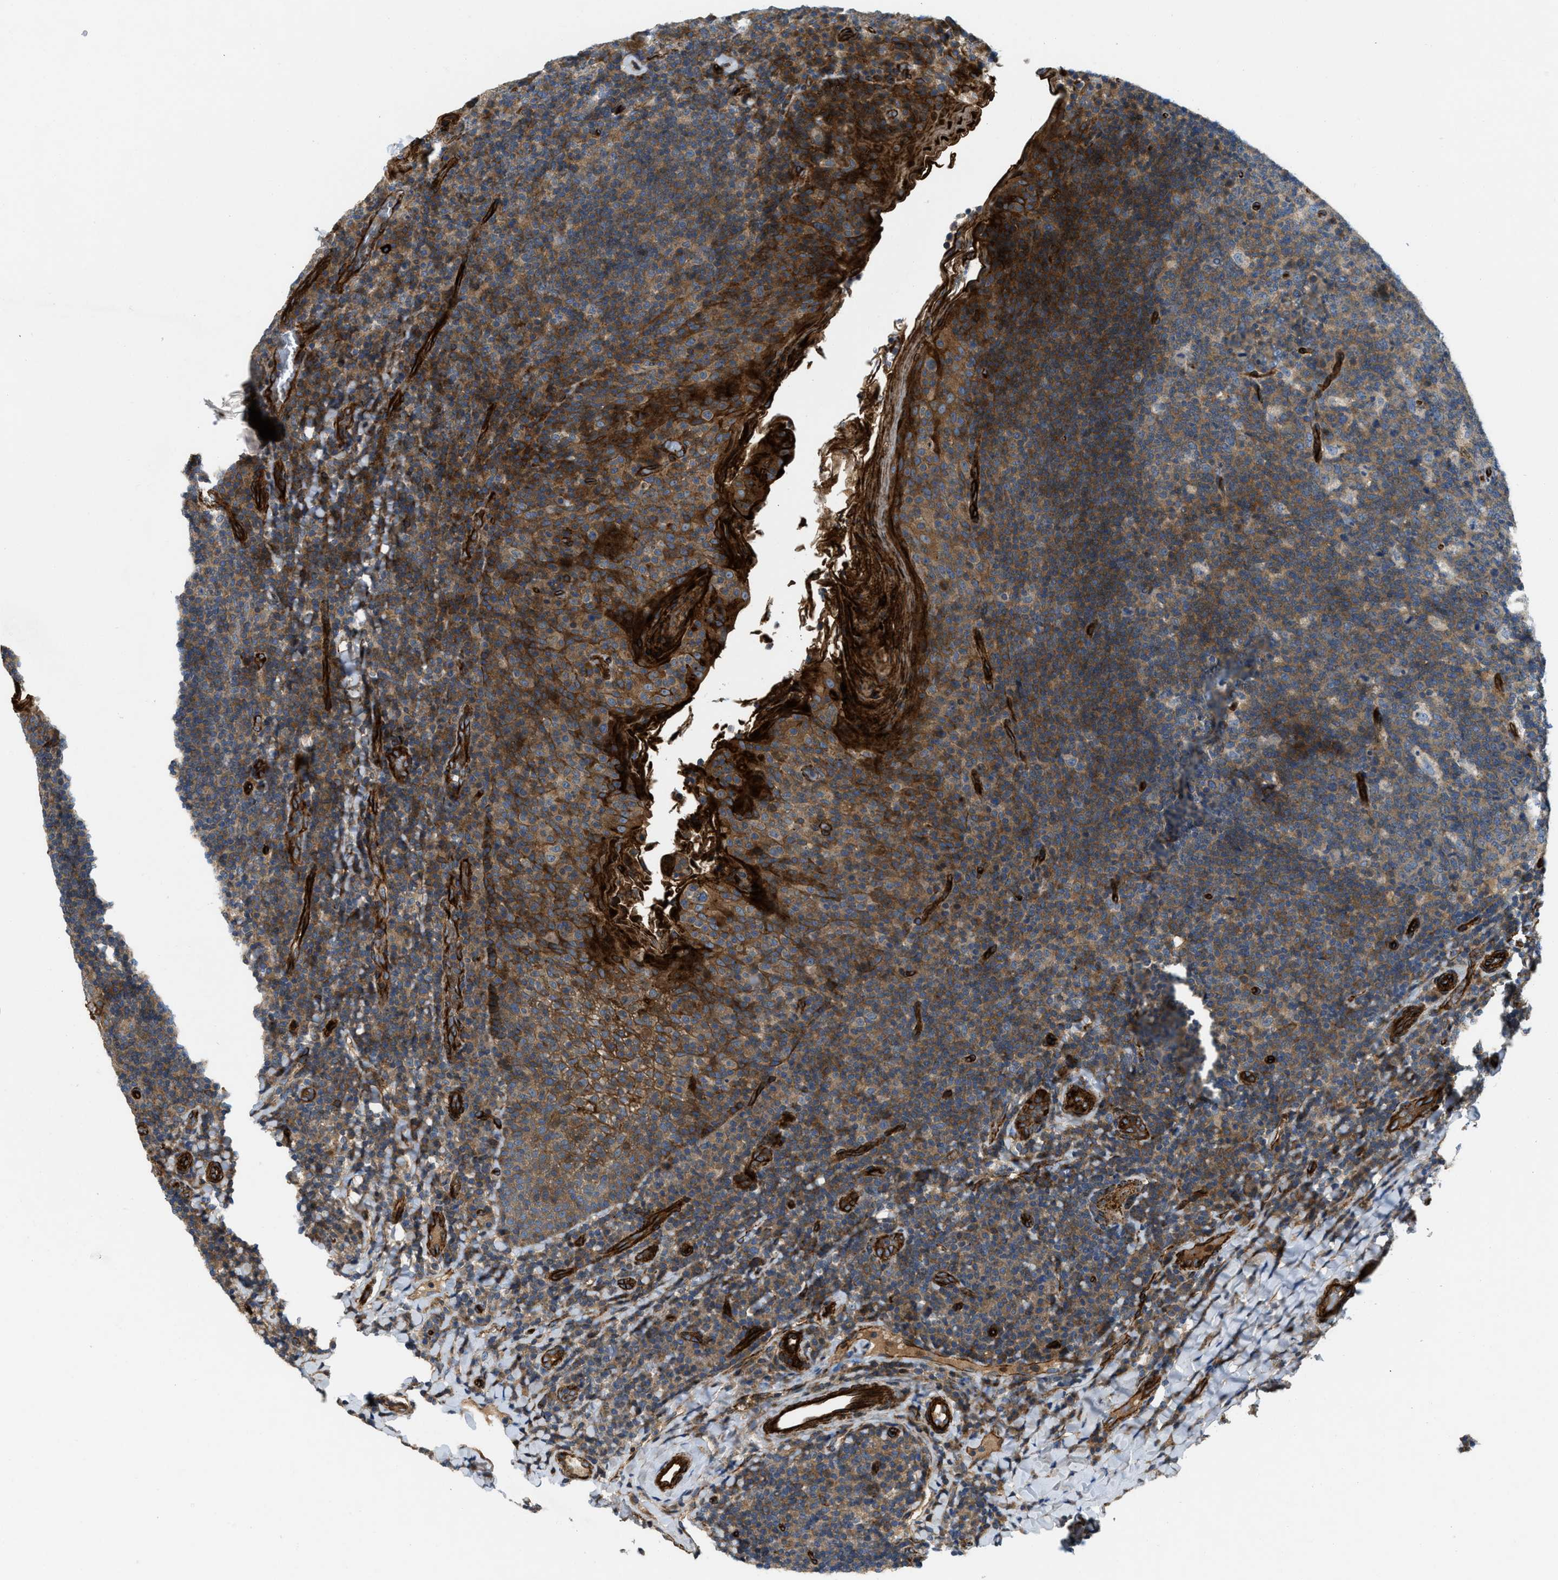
{"staining": {"intensity": "moderate", "quantity": ">75%", "location": "cytoplasmic/membranous"}, "tissue": "tonsil", "cell_type": "Germinal center cells", "image_type": "normal", "snomed": [{"axis": "morphology", "description": "Normal tissue, NOS"}, {"axis": "topography", "description": "Tonsil"}], "caption": "This is an image of immunohistochemistry staining of normal tonsil, which shows moderate staining in the cytoplasmic/membranous of germinal center cells.", "gene": "NYNRIN", "patient": {"sex": "male", "age": 17}}